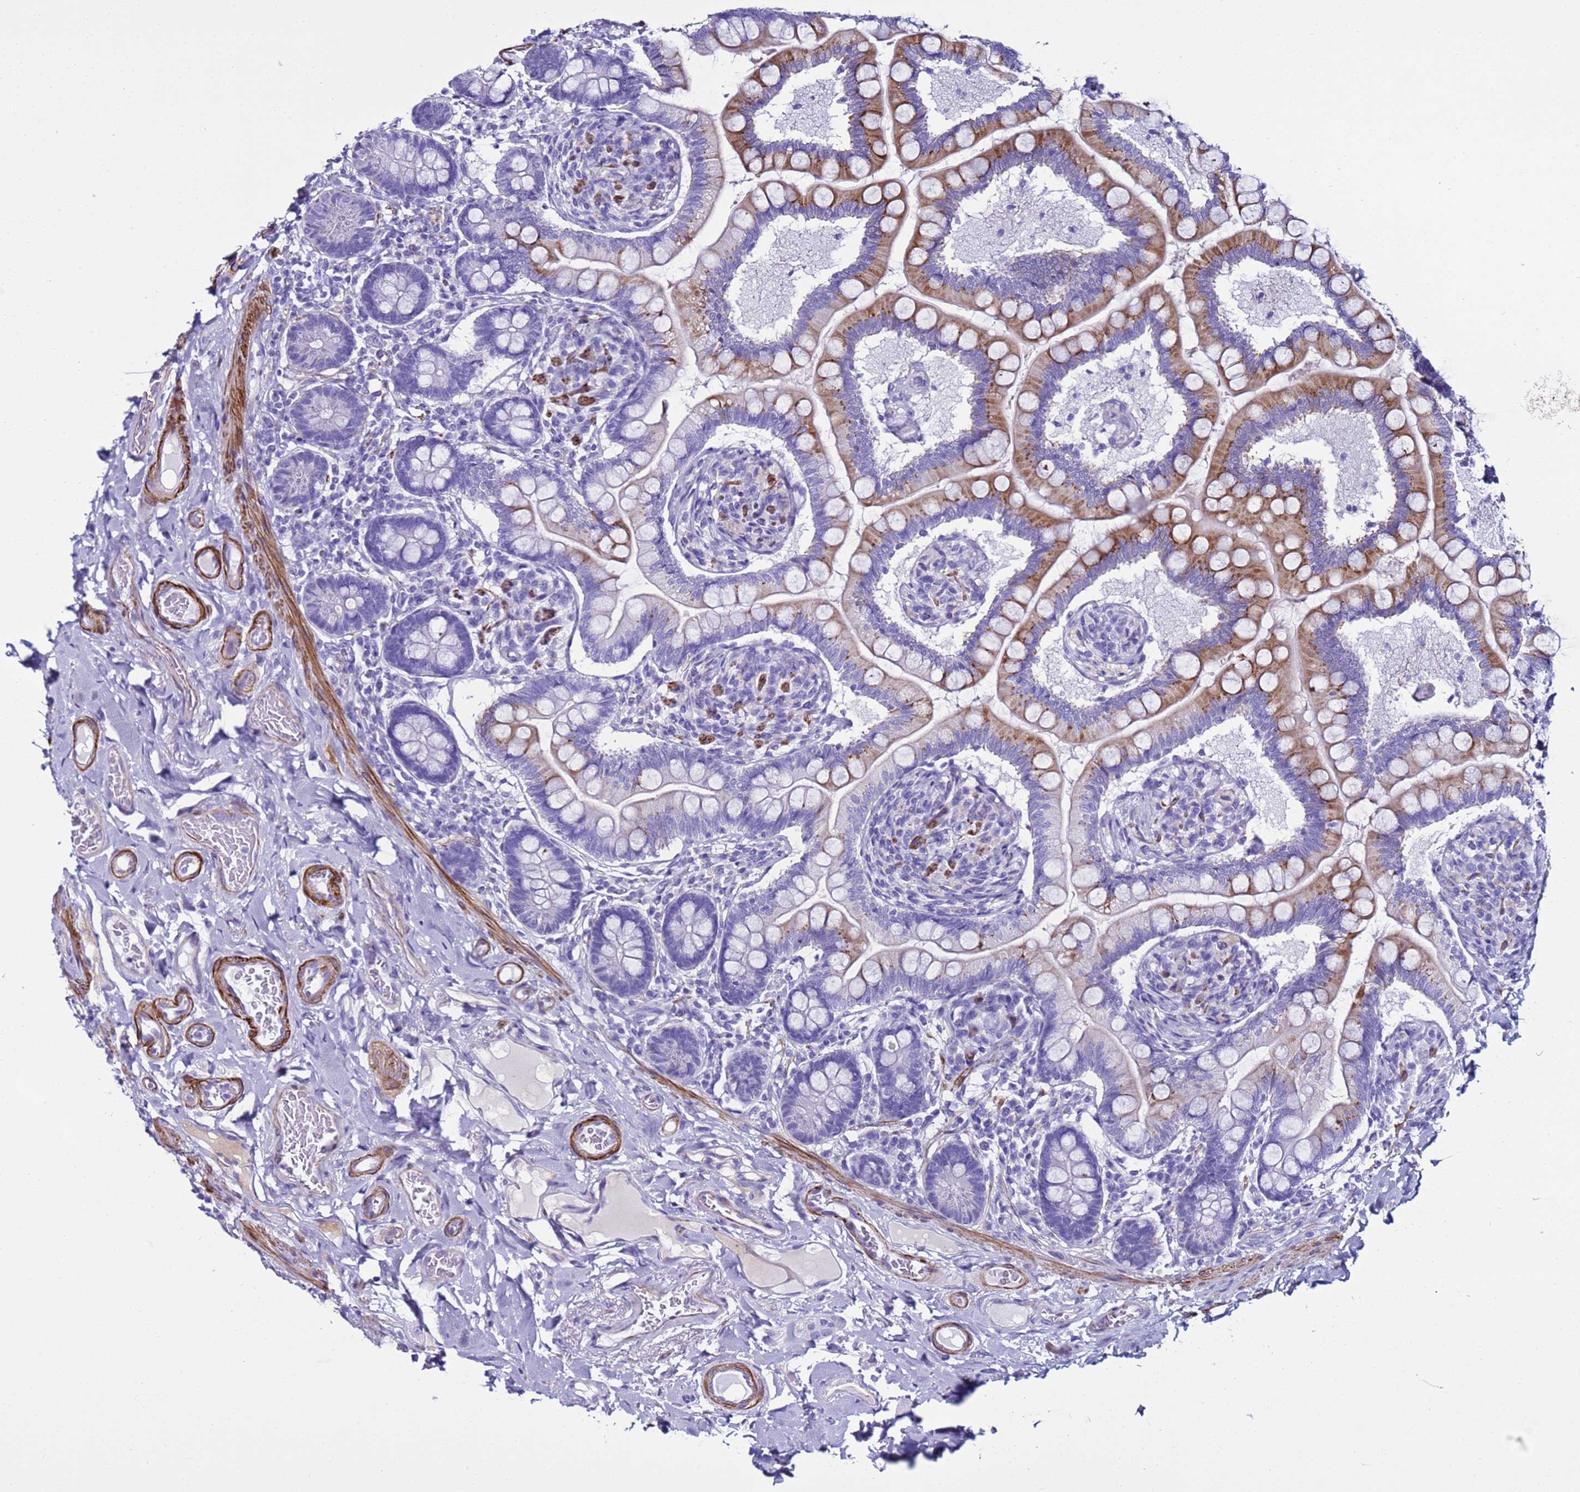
{"staining": {"intensity": "strong", "quantity": "25%-75%", "location": "cytoplasmic/membranous"}, "tissue": "small intestine", "cell_type": "Glandular cells", "image_type": "normal", "snomed": [{"axis": "morphology", "description": "Normal tissue, NOS"}, {"axis": "topography", "description": "Small intestine"}], "caption": "Protein expression analysis of benign small intestine shows strong cytoplasmic/membranous positivity in about 25%-75% of glandular cells.", "gene": "LCMT1", "patient": {"sex": "female", "age": 64}}